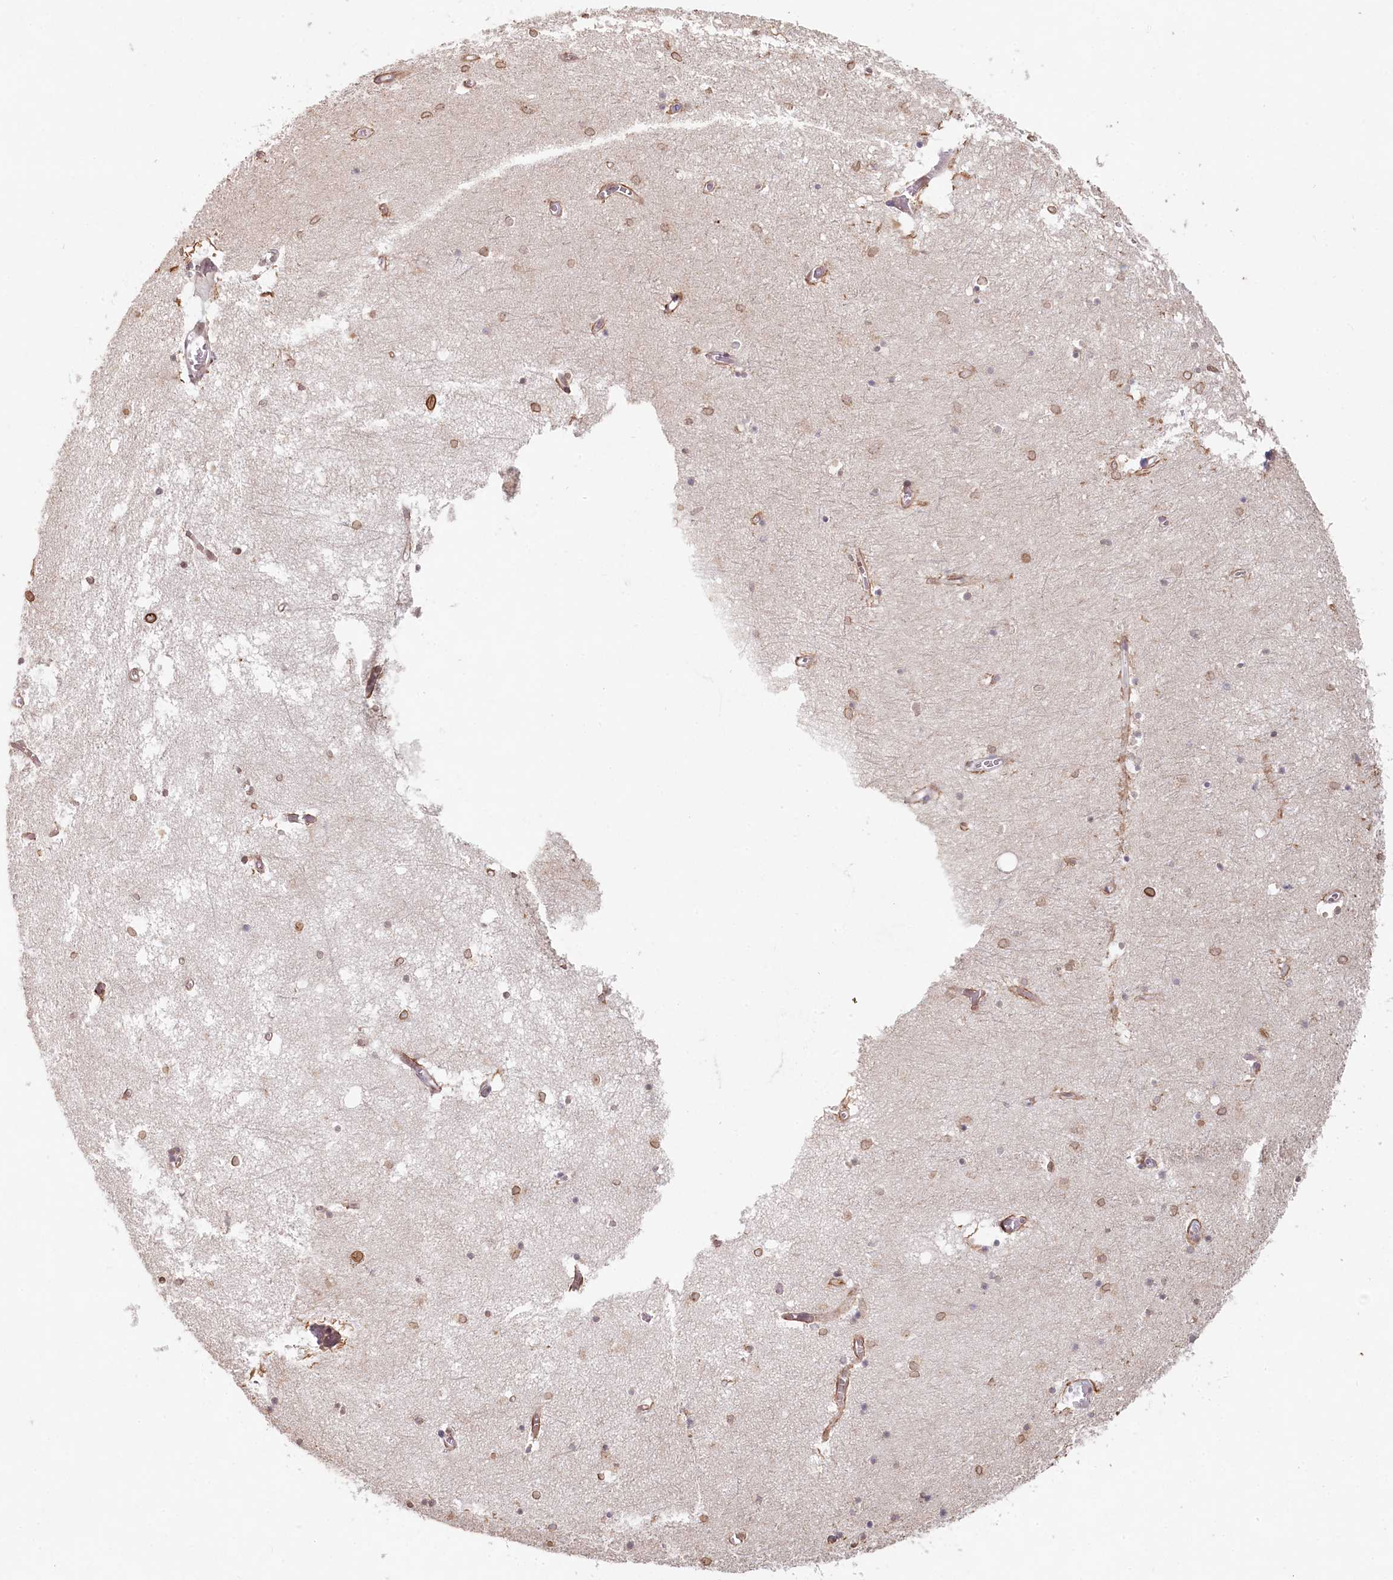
{"staining": {"intensity": "moderate", "quantity": "<25%", "location": "cytoplasmic/membranous,nuclear"}, "tissue": "hippocampus", "cell_type": "Glial cells", "image_type": "normal", "snomed": [{"axis": "morphology", "description": "Normal tissue, NOS"}, {"axis": "topography", "description": "Hippocampus"}], "caption": "Immunohistochemistry (IHC) micrograph of benign human hippocampus stained for a protein (brown), which demonstrates low levels of moderate cytoplasmic/membranous,nuclear expression in approximately <25% of glial cells.", "gene": "TCHP", "patient": {"sex": "male", "age": 70}}